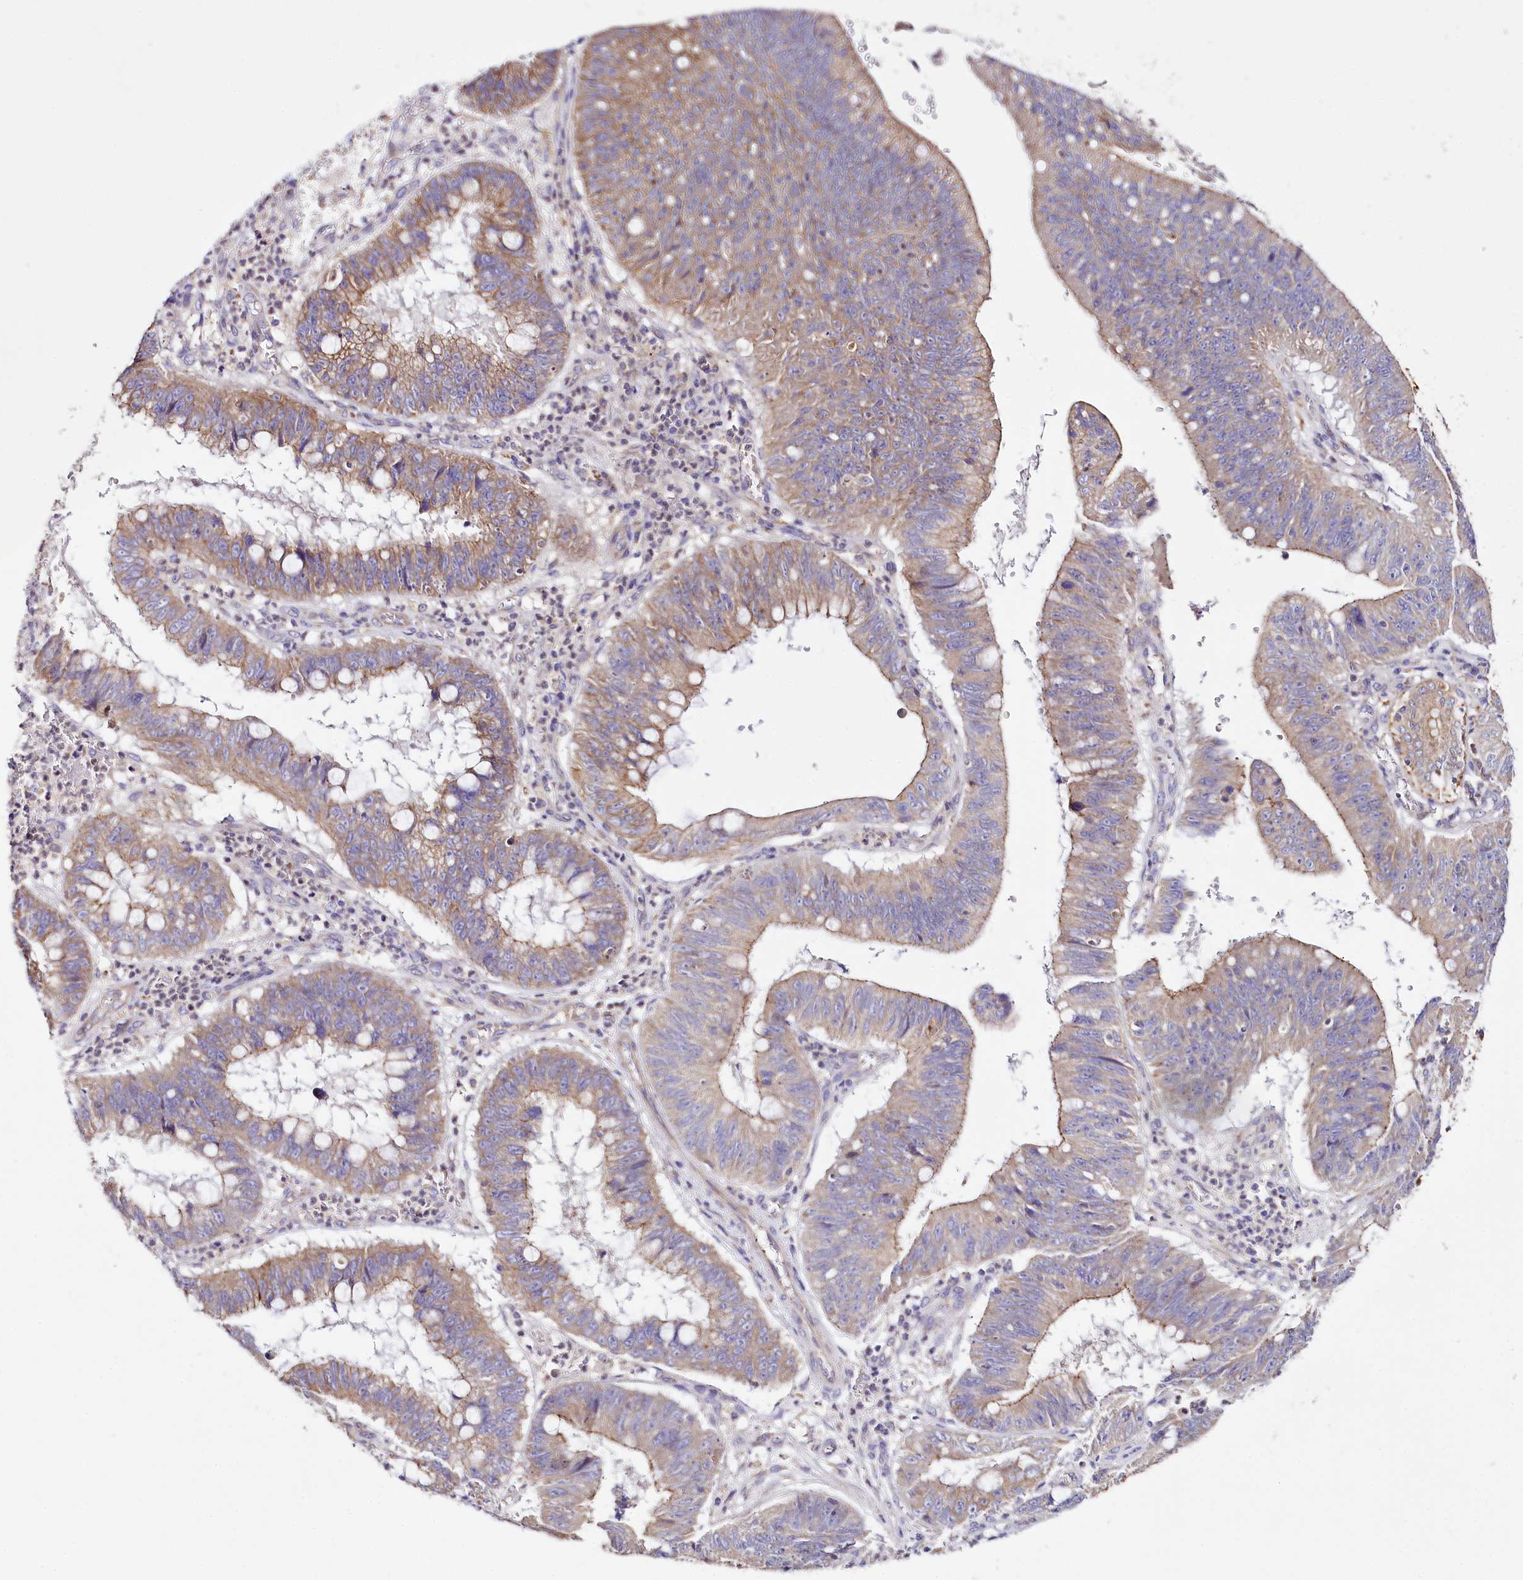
{"staining": {"intensity": "strong", "quantity": "25%-75%", "location": "cytoplasmic/membranous"}, "tissue": "stomach cancer", "cell_type": "Tumor cells", "image_type": "cancer", "snomed": [{"axis": "morphology", "description": "Adenocarcinoma, NOS"}, {"axis": "topography", "description": "Stomach"}], "caption": "Protein analysis of stomach adenocarcinoma tissue shows strong cytoplasmic/membranous staining in approximately 25%-75% of tumor cells.", "gene": "SACM1L", "patient": {"sex": "male", "age": 59}}